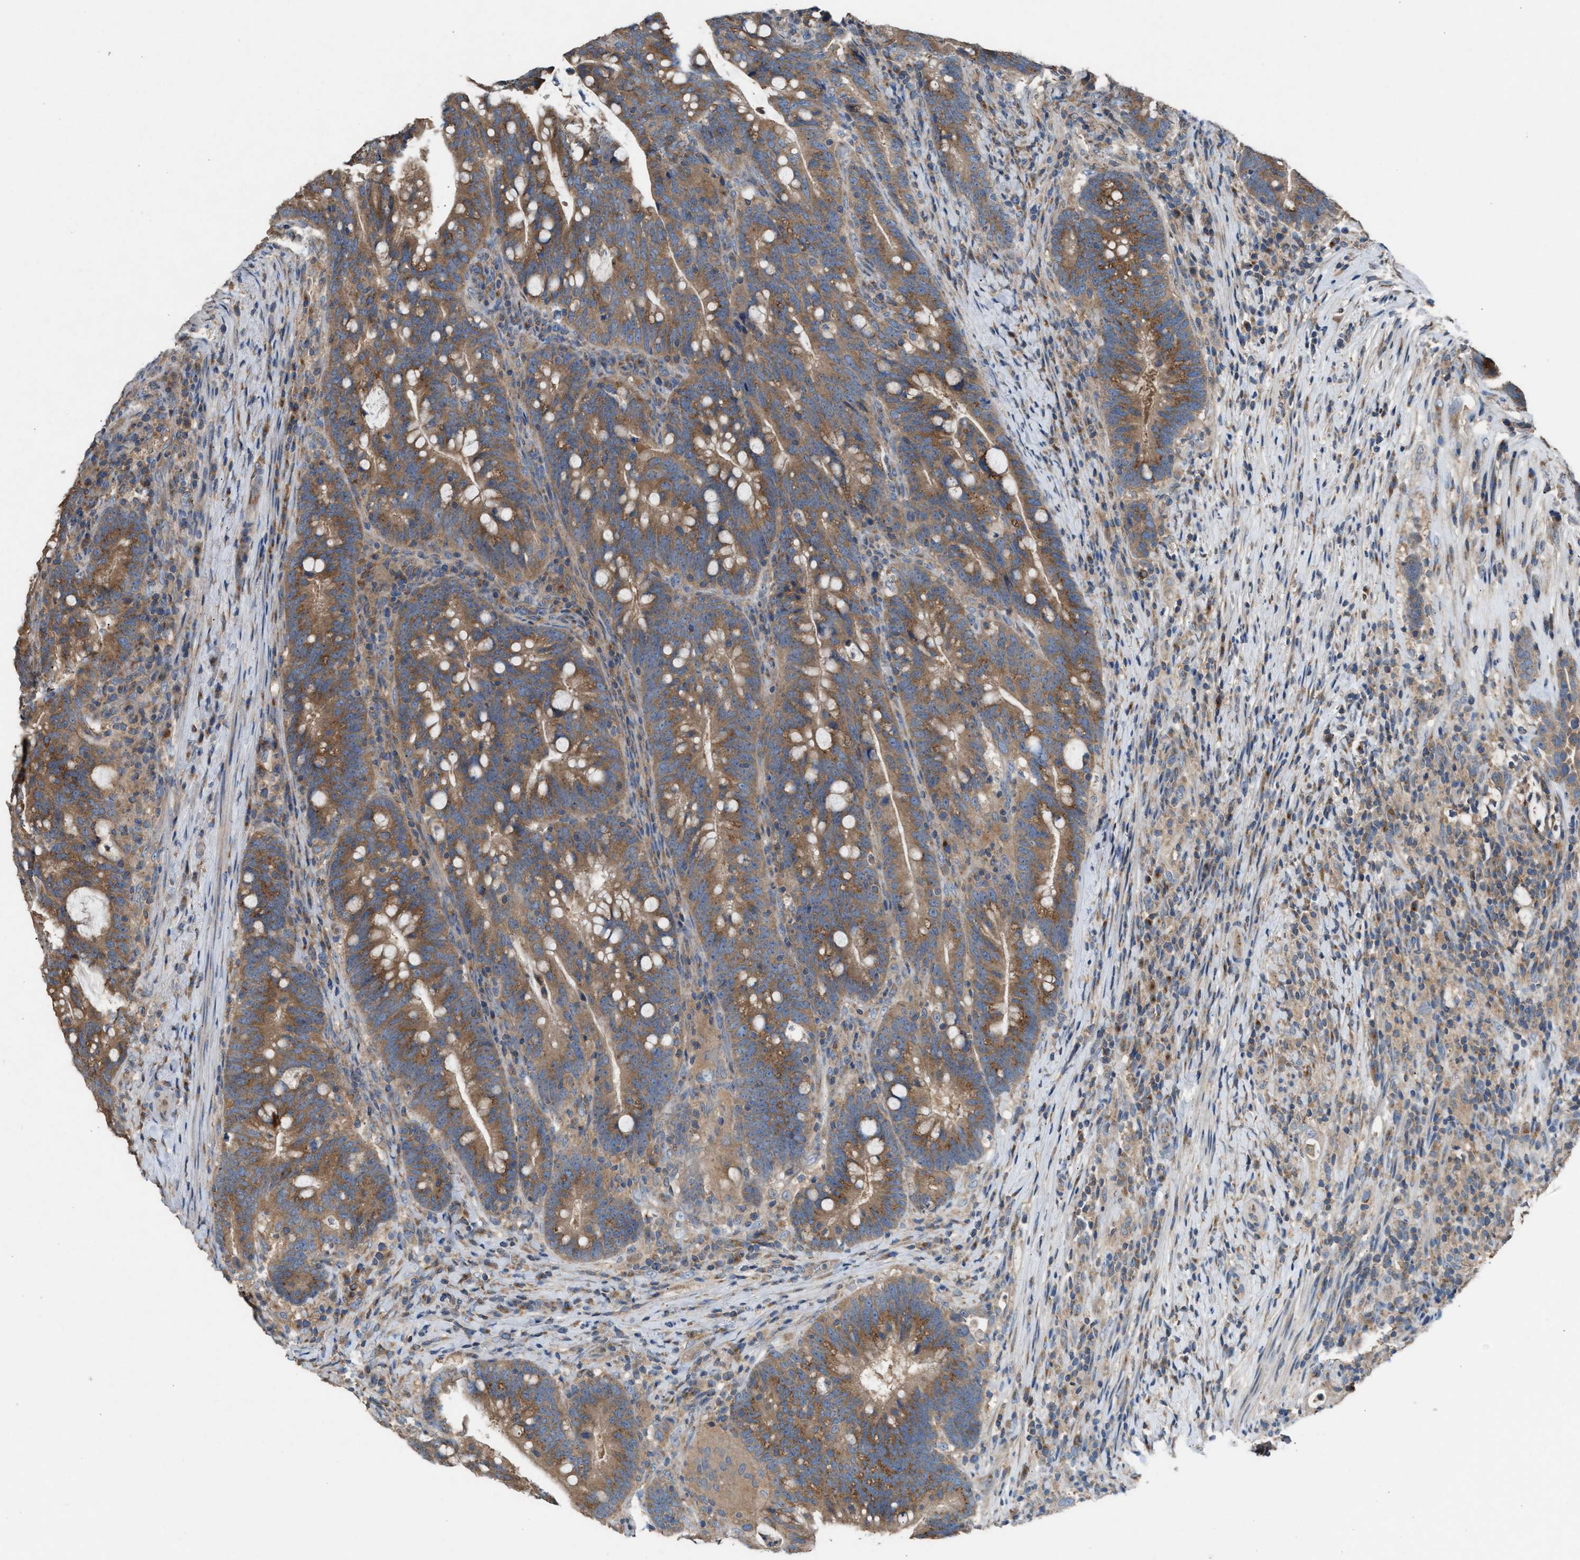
{"staining": {"intensity": "moderate", "quantity": ">75%", "location": "cytoplasmic/membranous"}, "tissue": "colorectal cancer", "cell_type": "Tumor cells", "image_type": "cancer", "snomed": [{"axis": "morphology", "description": "Adenocarcinoma, NOS"}, {"axis": "topography", "description": "Colon"}], "caption": "Brown immunohistochemical staining in colorectal cancer displays moderate cytoplasmic/membranous staining in approximately >75% of tumor cells.", "gene": "TPK1", "patient": {"sex": "female", "age": 66}}